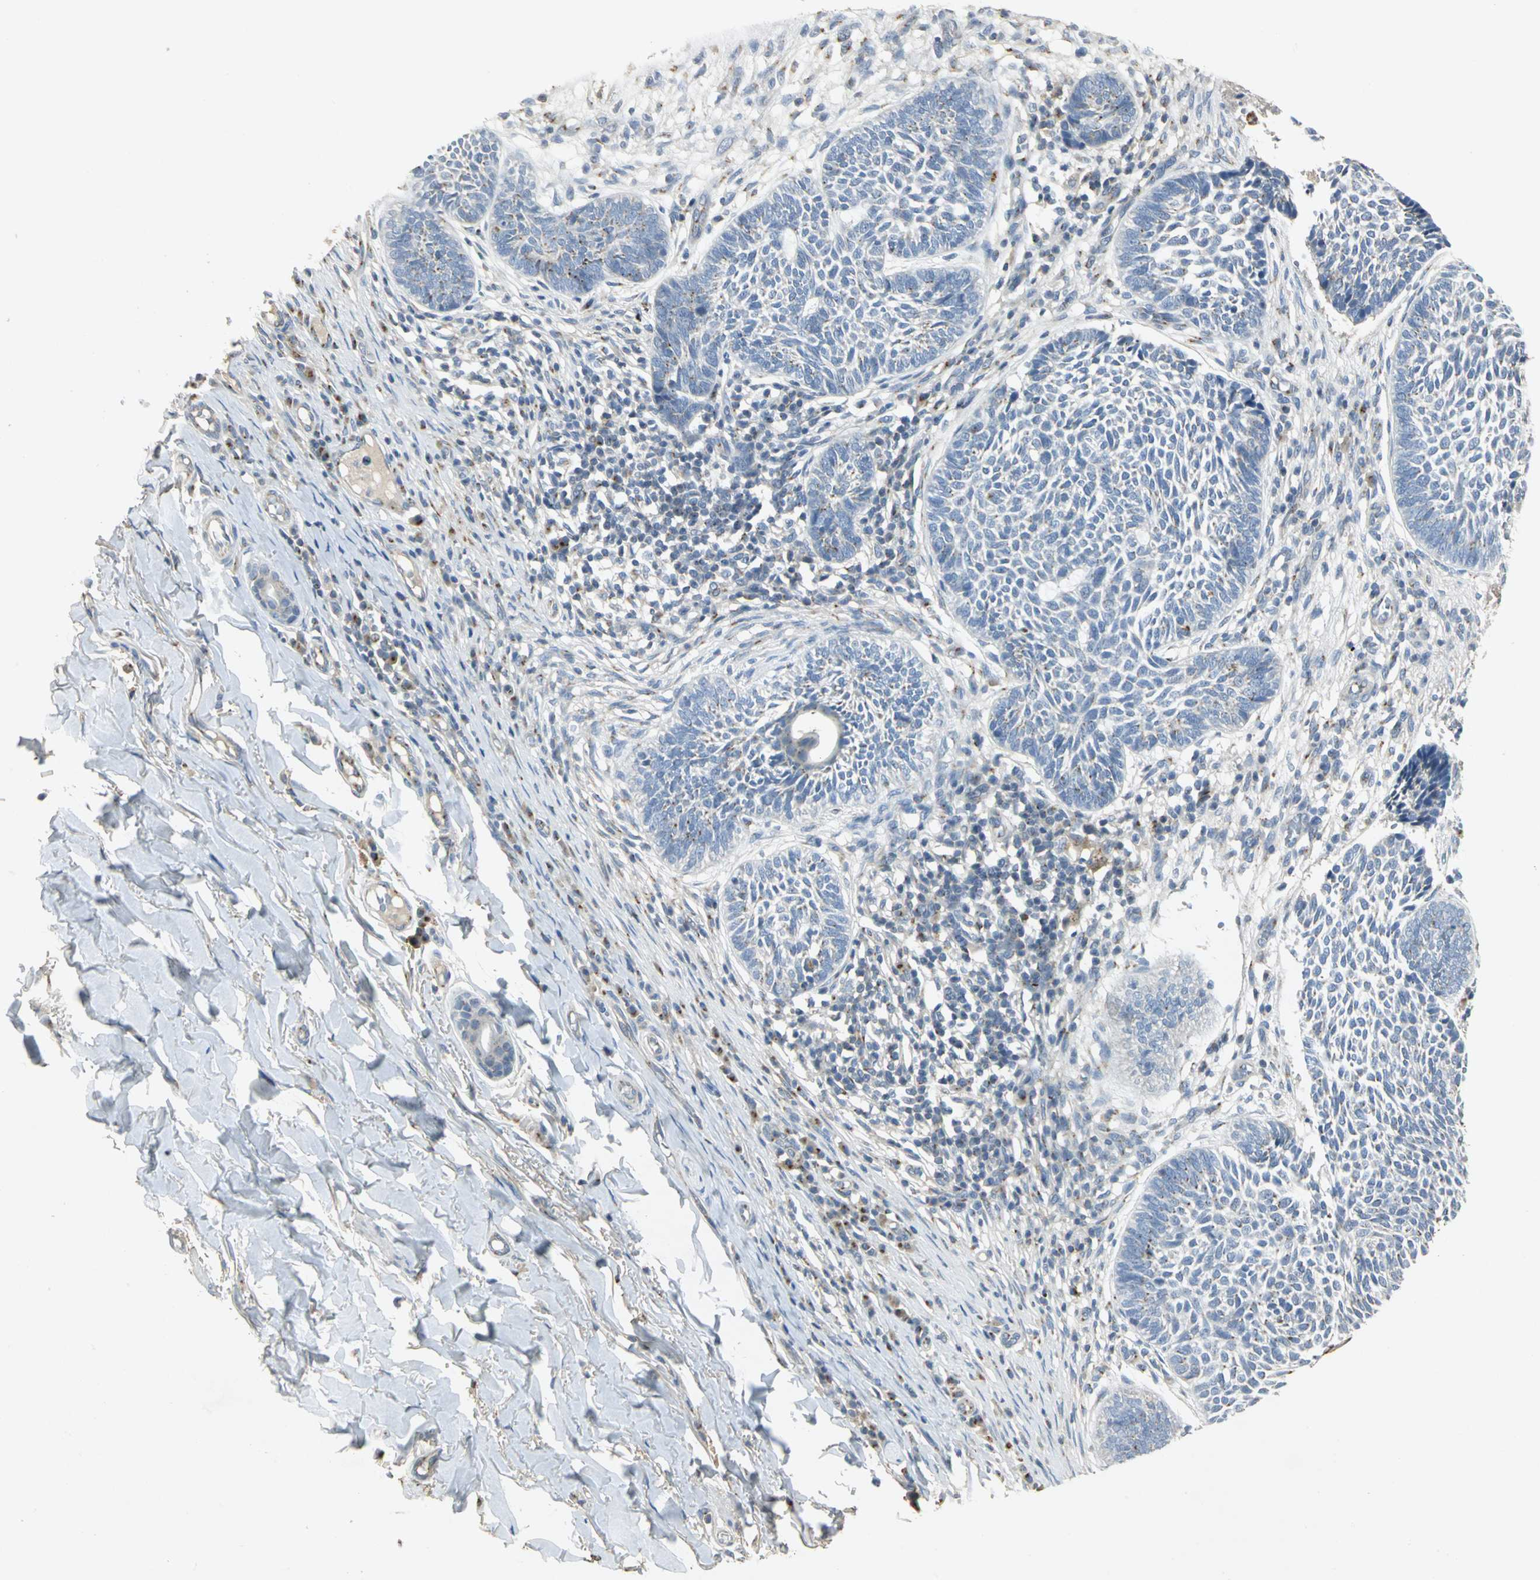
{"staining": {"intensity": "weak", "quantity": "<25%", "location": "cytoplasmic/membranous"}, "tissue": "skin cancer", "cell_type": "Tumor cells", "image_type": "cancer", "snomed": [{"axis": "morphology", "description": "Normal tissue, NOS"}, {"axis": "morphology", "description": "Basal cell carcinoma"}, {"axis": "topography", "description": "Skin"}], "caption": "Immunohistochemistry (IHC) micrograph of neoplastic tissue: basal cell carcinoma (skin) stained with DAB (3,3'-diaminobenzidine) shows no significant protein expression in tumor cells.", "gene": "TM9SF2", "patient": {"sex": "male", "age": 87}}